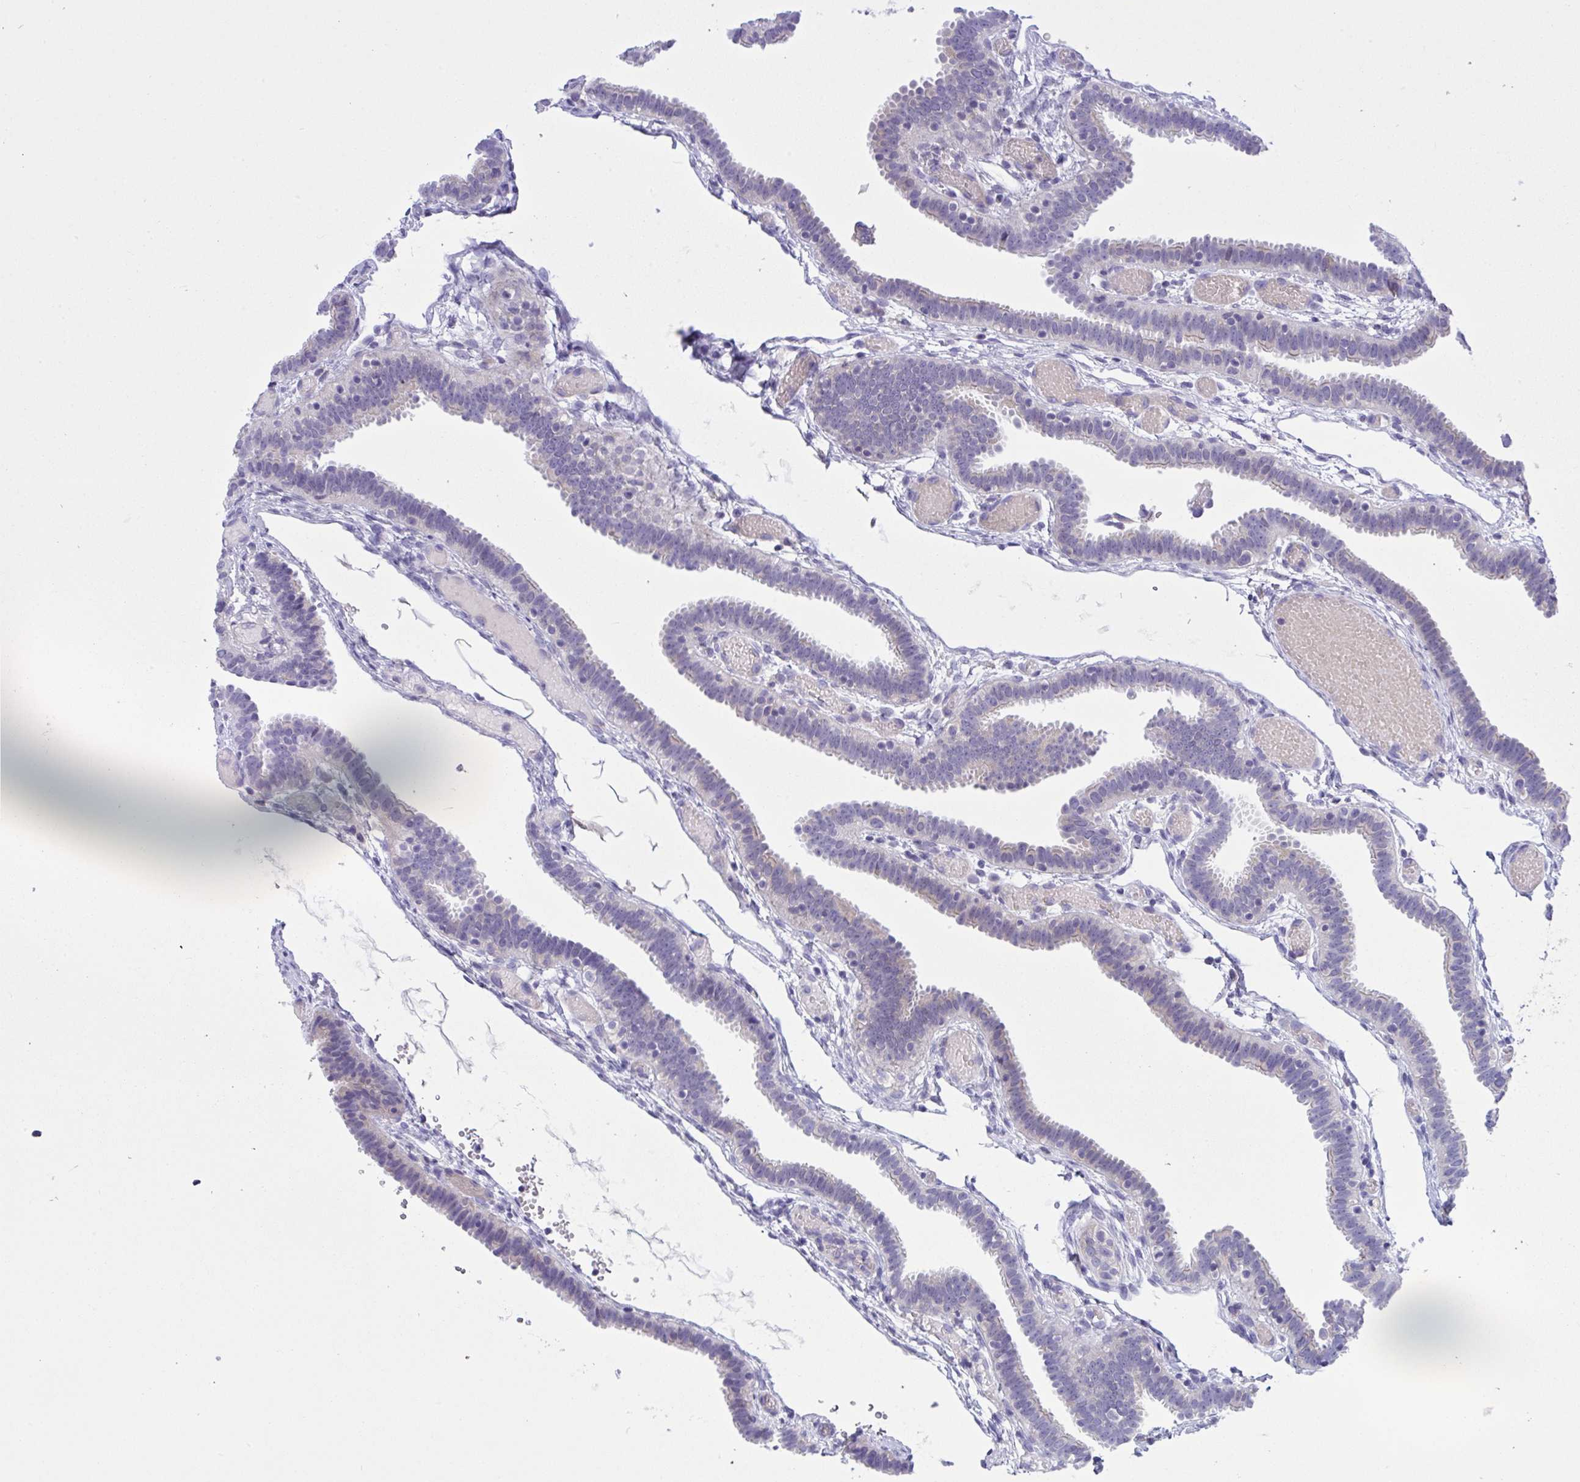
{"staining": {"intensity": "negative", "quantity": "none", "location": "none"}, "tissue": "fallopian tube", "cell_type": "Glandular cells", "image_type": "normal", "snomed": [{"axis": "morphology", "description": "Normal tissue, NOS"}, {"axis": "topography", "description": "Fallopian tube"}], "caption": "IHC of normal fallopian tube reveals no staining in glandular cells. (DAB immunohistochemistry, high magnification).", "gene": "WDR97", "patient": {"sex": "female", "age": 37}}